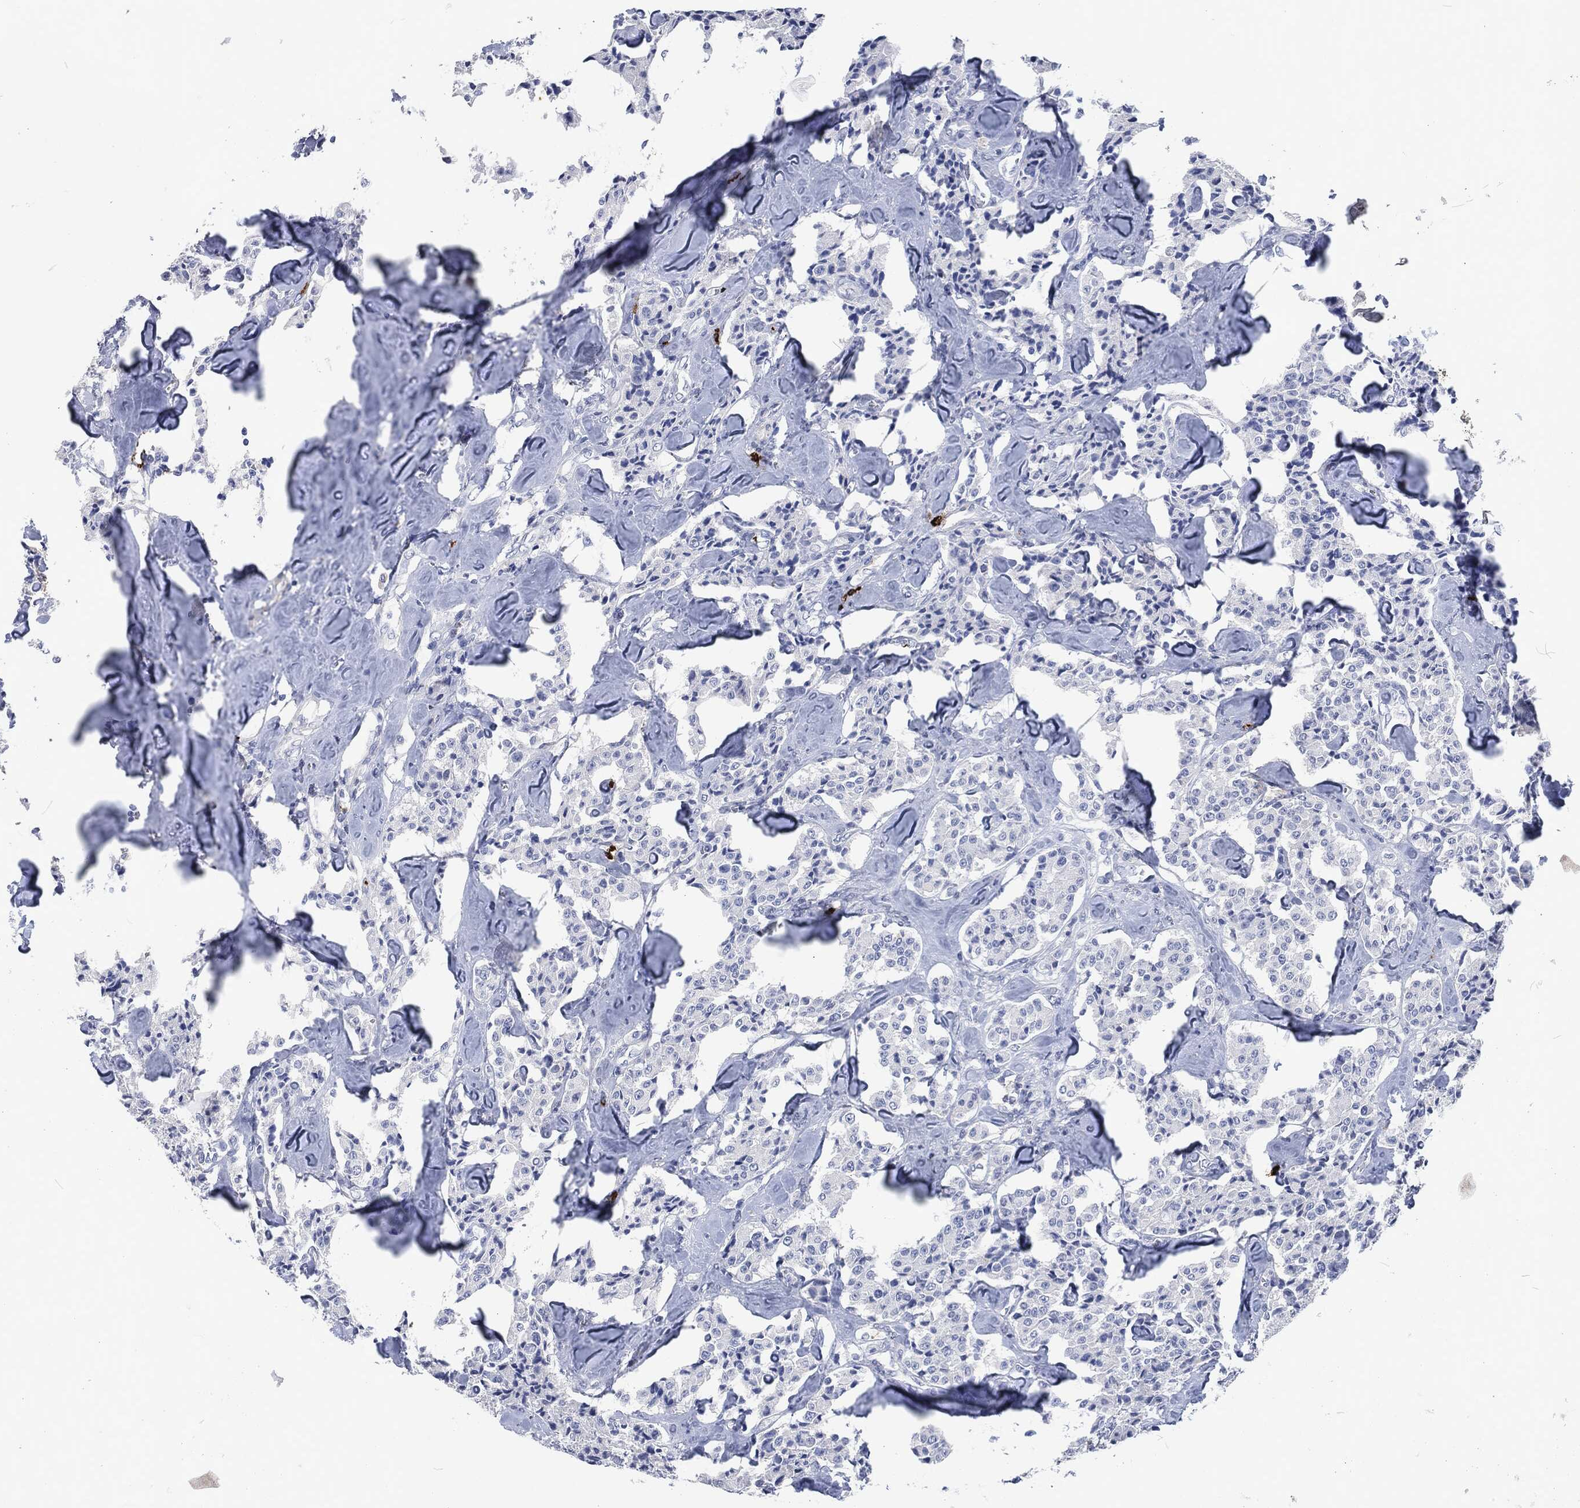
{"staining": {"intensity": "negative", "quantity": "none", "location": "none"}, "tissue": "carcinoid", "cell_type": "Tumor cells", "image_type": "cancer", "snomed": [{"axis": "morphology", "description": "Carcinoid, malignant, NOS"}, {"axis": "topography", "description": "Pancreas"}], "caption": "Micrograph shows no protein positivity in tumor cells of malignant carcinoid tissue.", "gene": "MPO", "patient": {"sex": "male", "age": 41}}